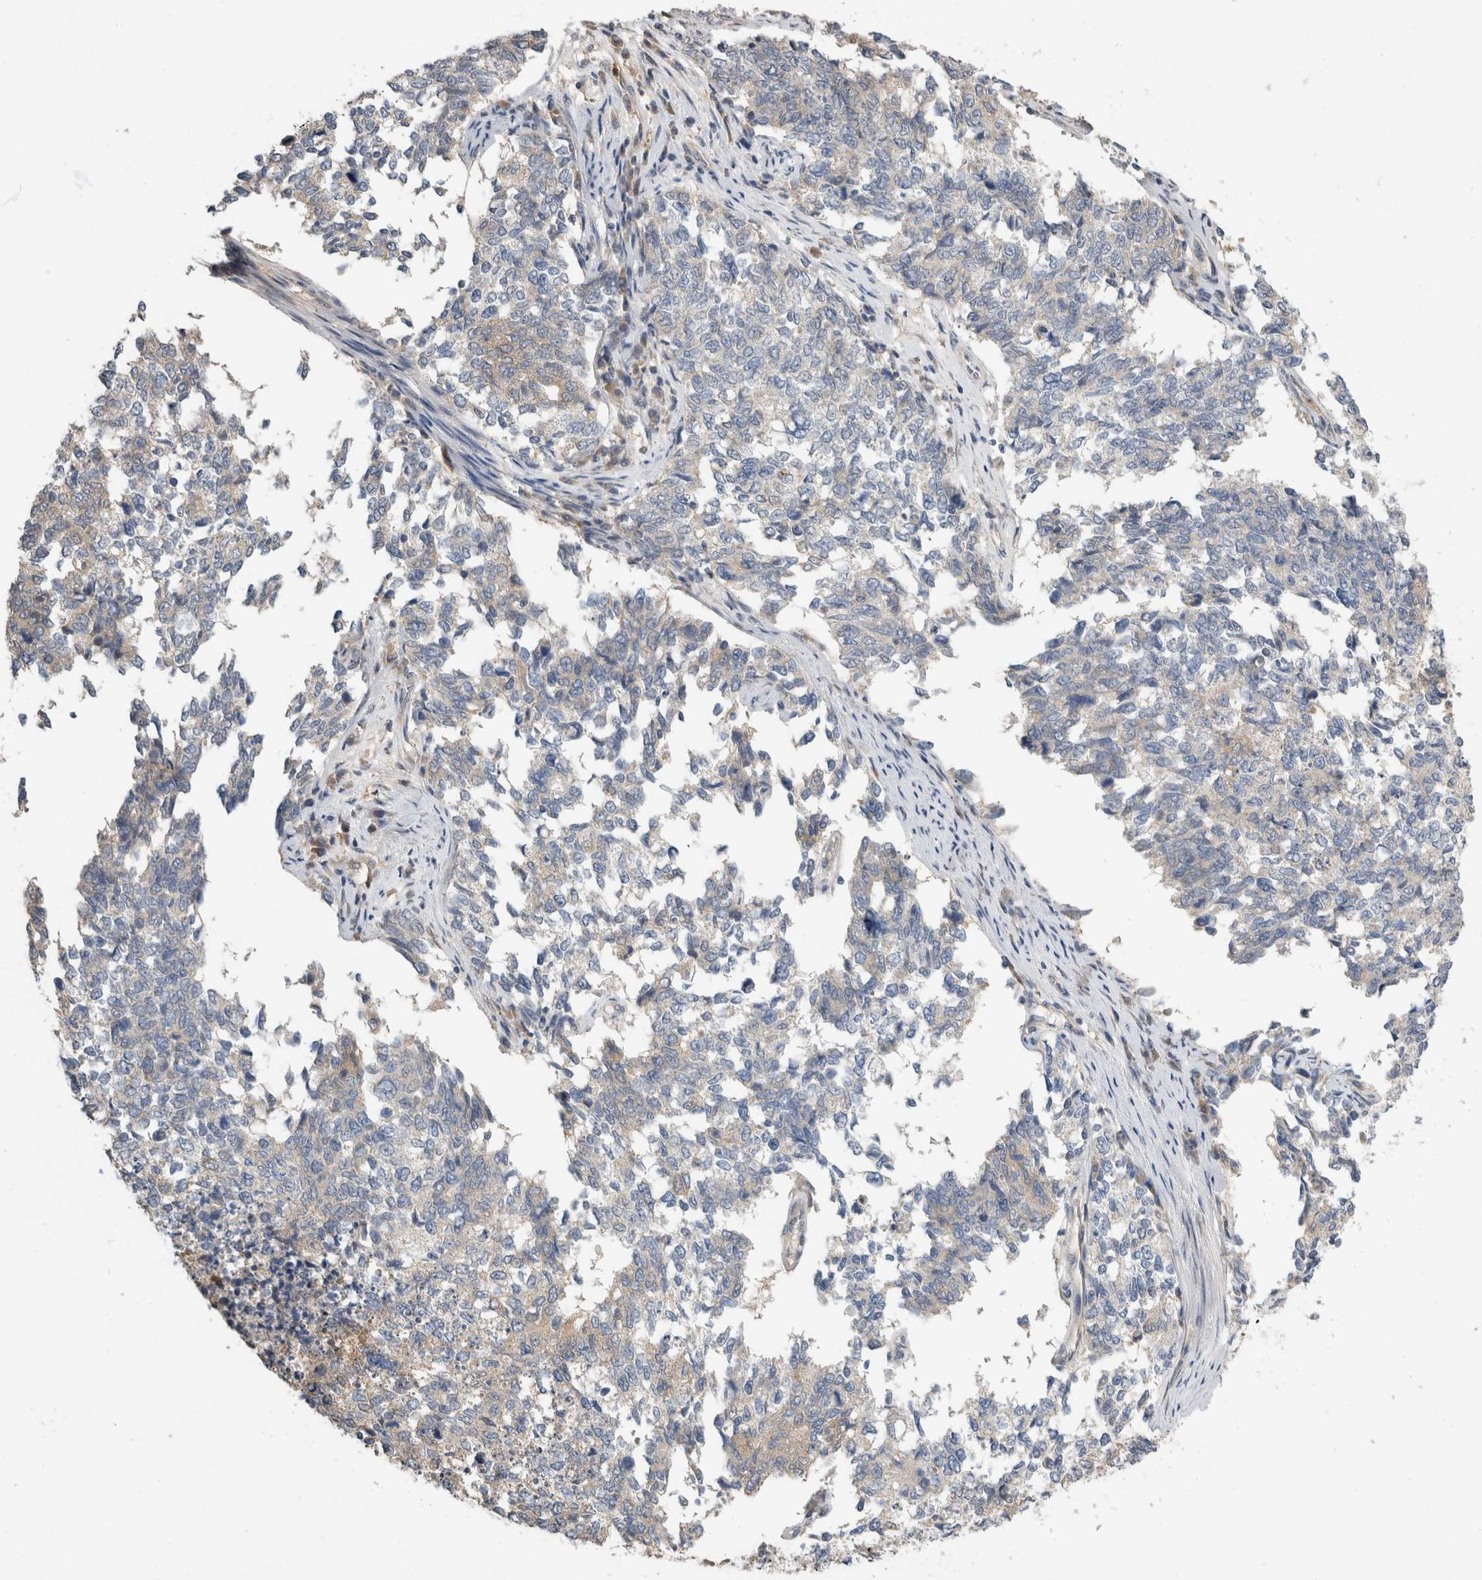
{"staining": {"intensity": "negative", "quantity": "none", "location": "none"}, "tissue": "cervical cancer", "cell_type": "Tumor cells", "image_type": "cancer", "snomed": [{"axis": "morphology", "description": "Squamous cell carcinoma, NOS"}, {"axis": "topography", "description": "Cervix"}], "caption": "DAB immunohistochemical staining of human squamous cell carcinoma (cervical) displays no significant positivity in tumor cells.", "gene": "PGM1", "patient": {"sex": "female", "age": 63}}